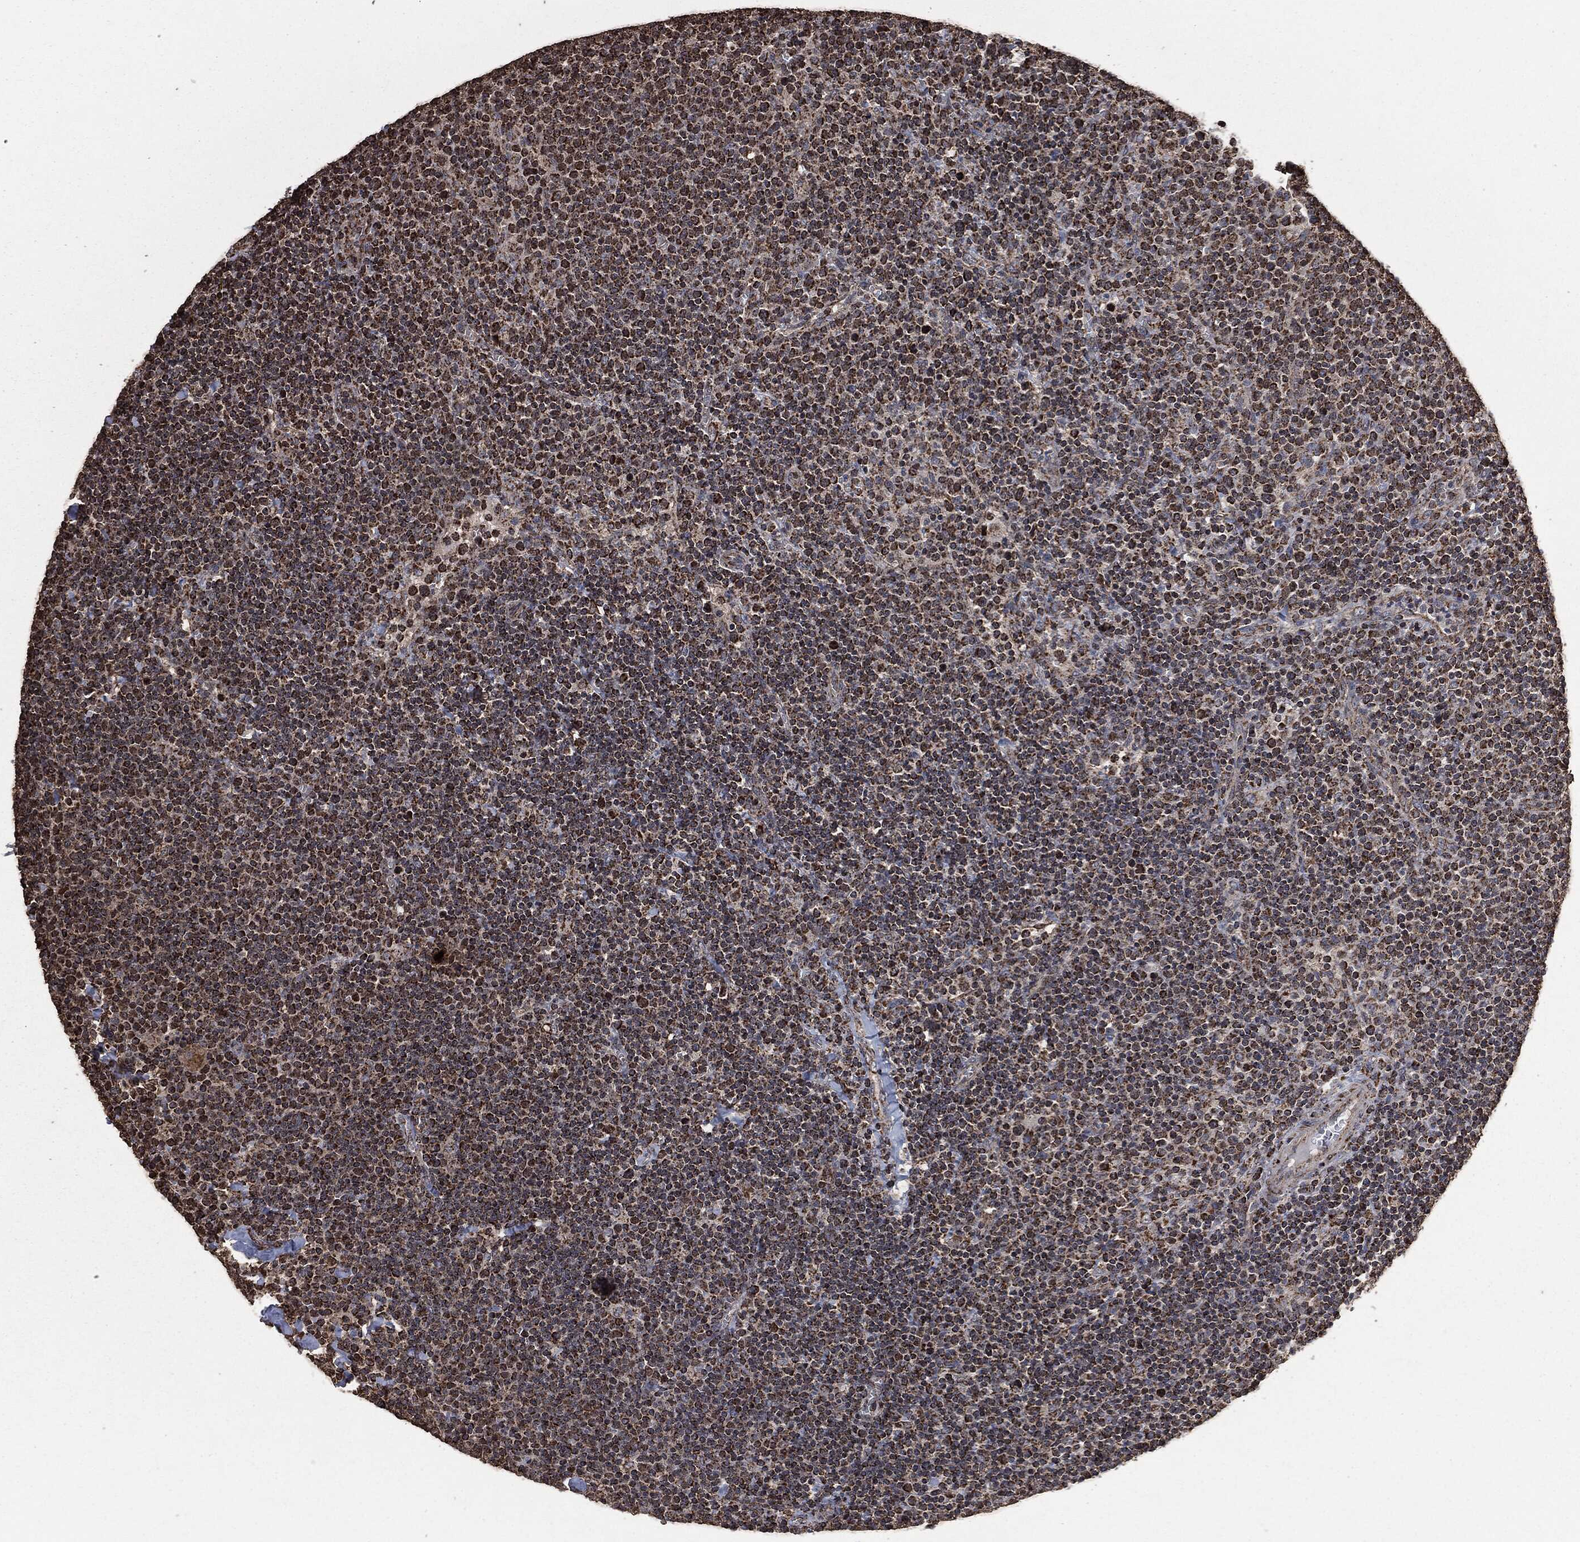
{"staining": {"intensity": "moderate", "quantity": "25%-75%", "location": "cytoplasmic/membranous"}, "tissue": "lymphoma", "cell_type": "Tumor cells", "image_type": "cancer", "snomed": [{"axis": "morphology", "description": "Malignant lymphoma, non-Hodgkin's type, High grade"}, {"axis": "topography", "description": "Lymph node"}], "caption": "Protein analysis of malignant lymphoma, non-Hodgkin's type (high-grade) tissue demonstrates moderate cytoplasmic/membranous staining in approximately 25%-75% of tumor cells. Ihc stains the protein of interest in brown and the nuclei are stained blue.", "gene": "LIG3", "patient": {"sex": "male", "age": 61}}